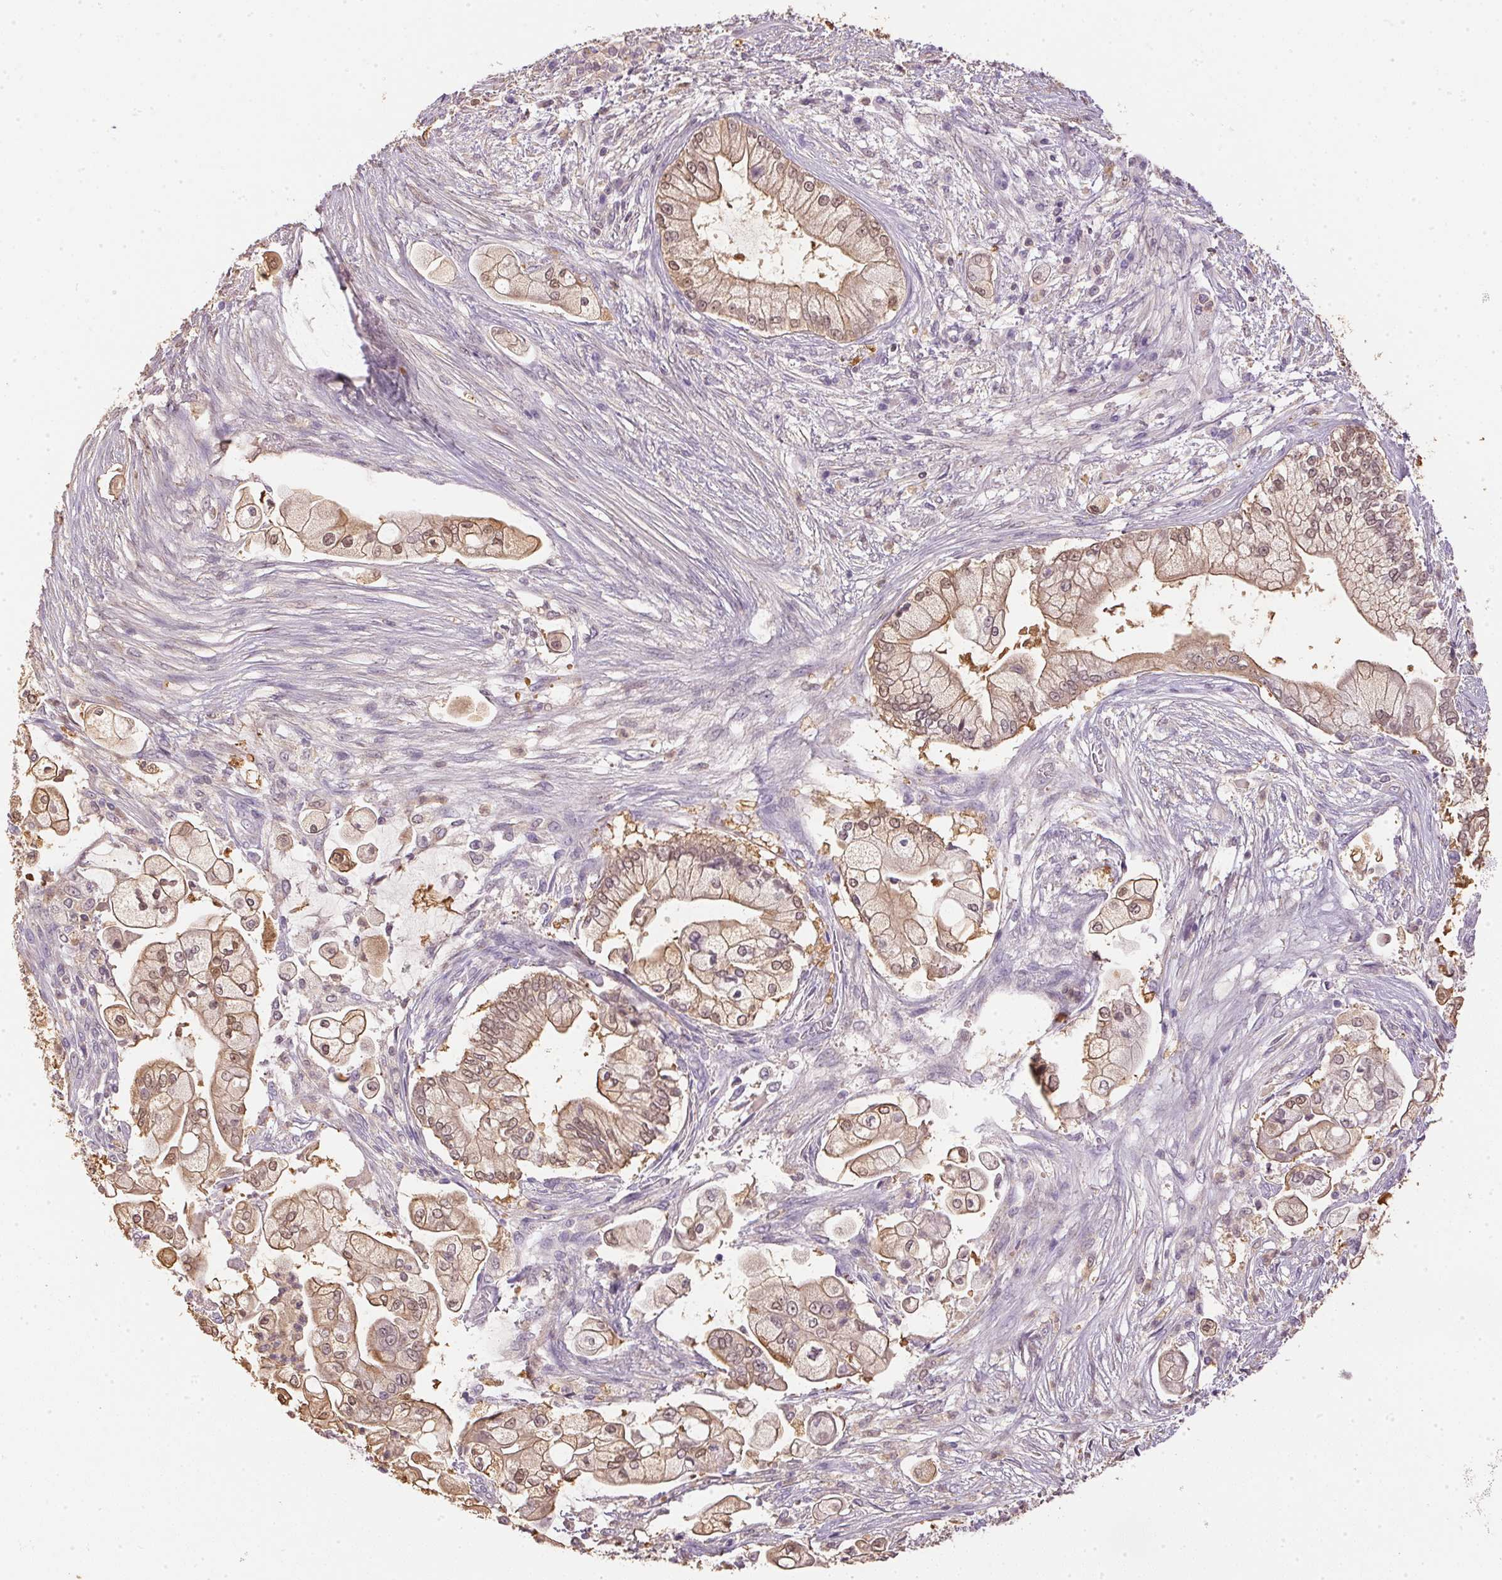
{"staining": {"intensity": "weak", "quantity": ">75%", "location": "cytoplasmic/membranous,nuclear"}, "tissue": "pancreatic cancer", "cell_type": "Tumor cells", "image_type": "cancer", "snomed": [{"axis": "morphology", "description": "Adenocarcinoma, NOS"}, {"axis": "topography", "description": "Pancreas"}], "caption": "Human pancreatic adenocarcinoma stained with a protein marker displays weak staining in tumor cells.", "gene": "S100A3", "patient": {"sex": "female", "age": 69}}